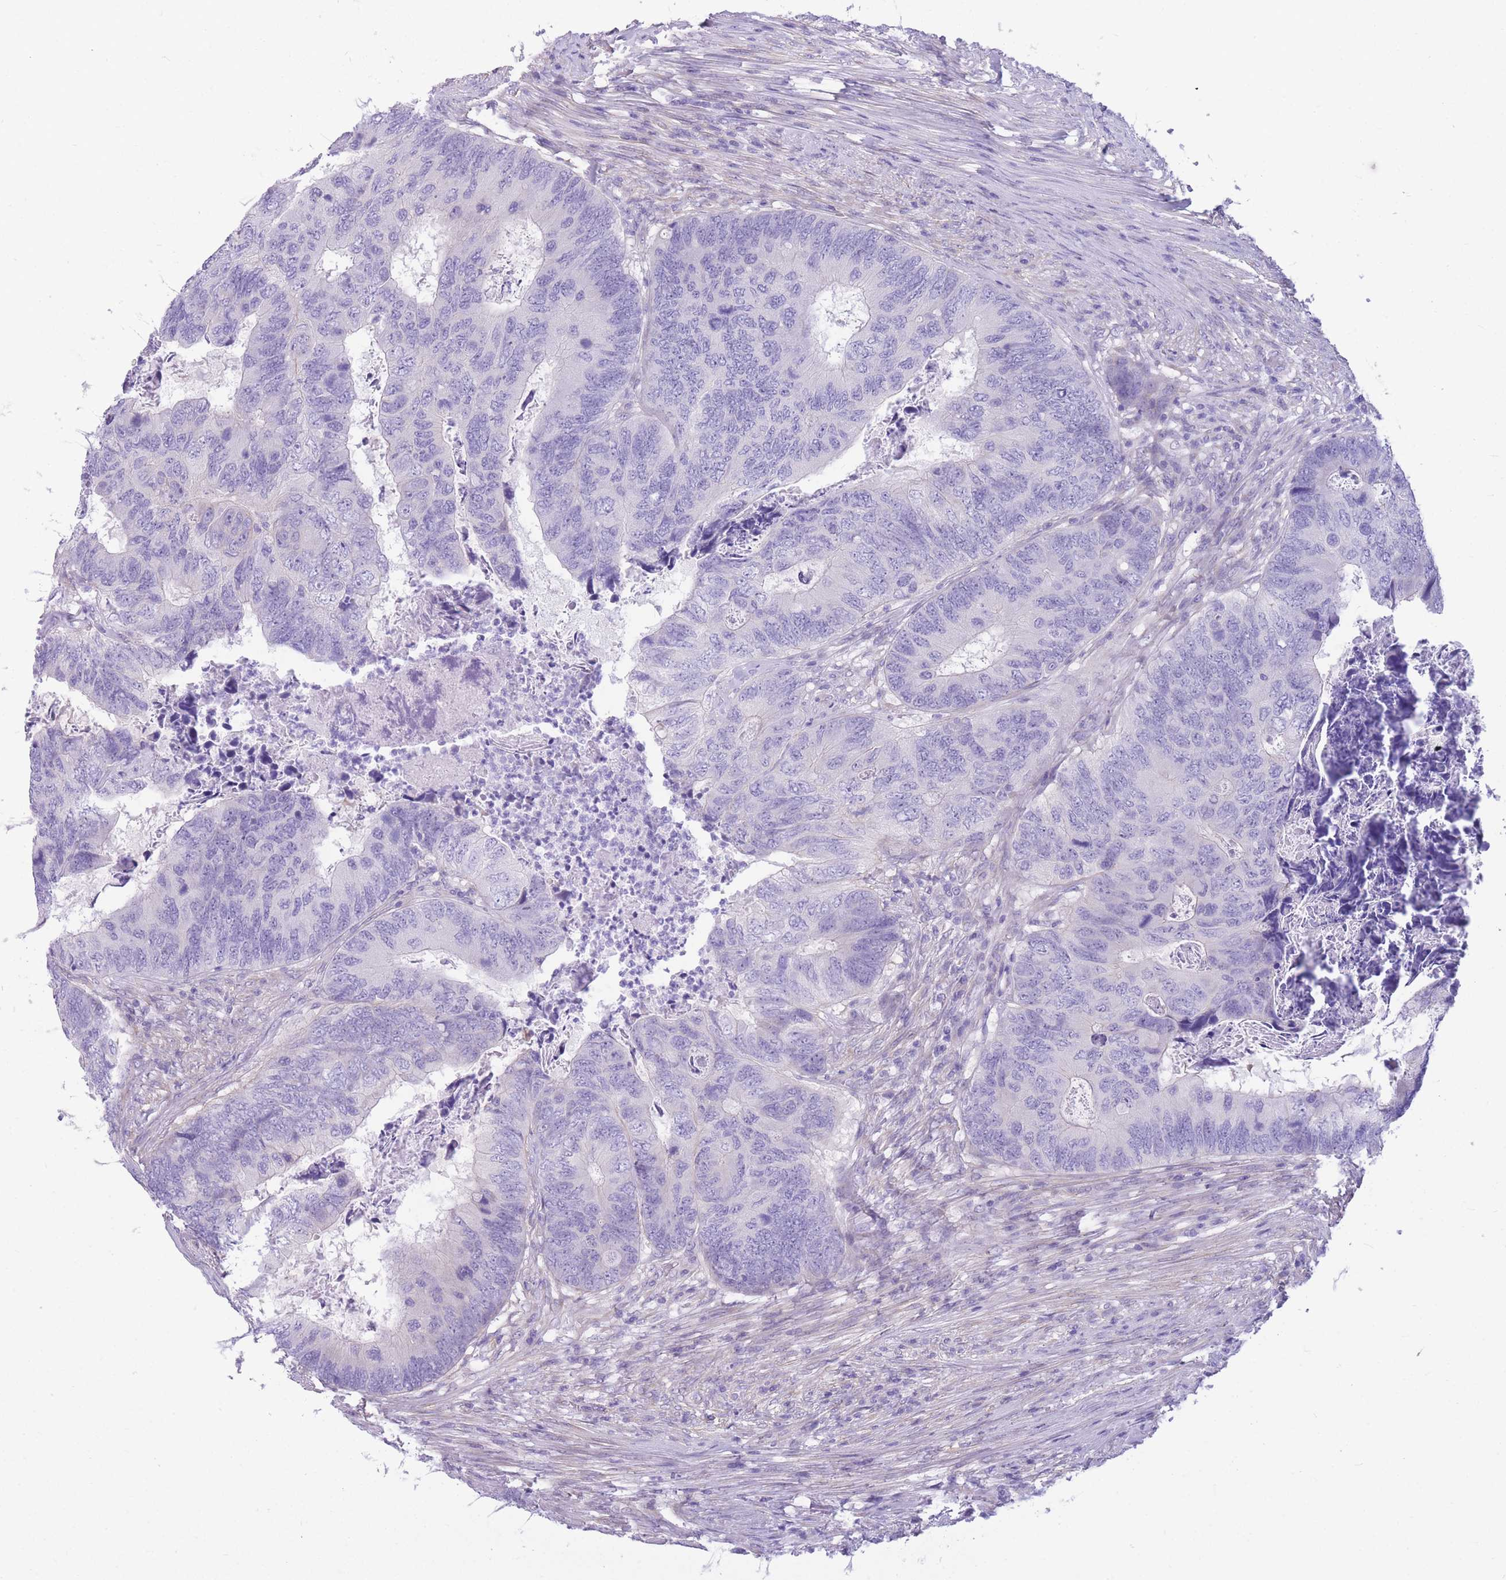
{"staining": {"intensity": "negative", "quantity": "none", "location": "none"}, "tissue": "colorectal cancer", "cell_type": "Tumor cells", "image_type": "cancer", "snomed": [{"axis": "morphology", "description": "Adenocarcinoma, NOS"}, {"axis": "topography", "description": "Colon"}], "caption": "This photomicrograph is of adenocarcinoma (colorectal) stained with IHC to label a protein in brown with the nuclei are counter-stained blue. There is no staining in tumor cells. (Immunohistochemistry (ihc), brightfield microscopy, high magnification).", "gene": "ZNF311", "patient": {"sex": "female", "age": 67}}